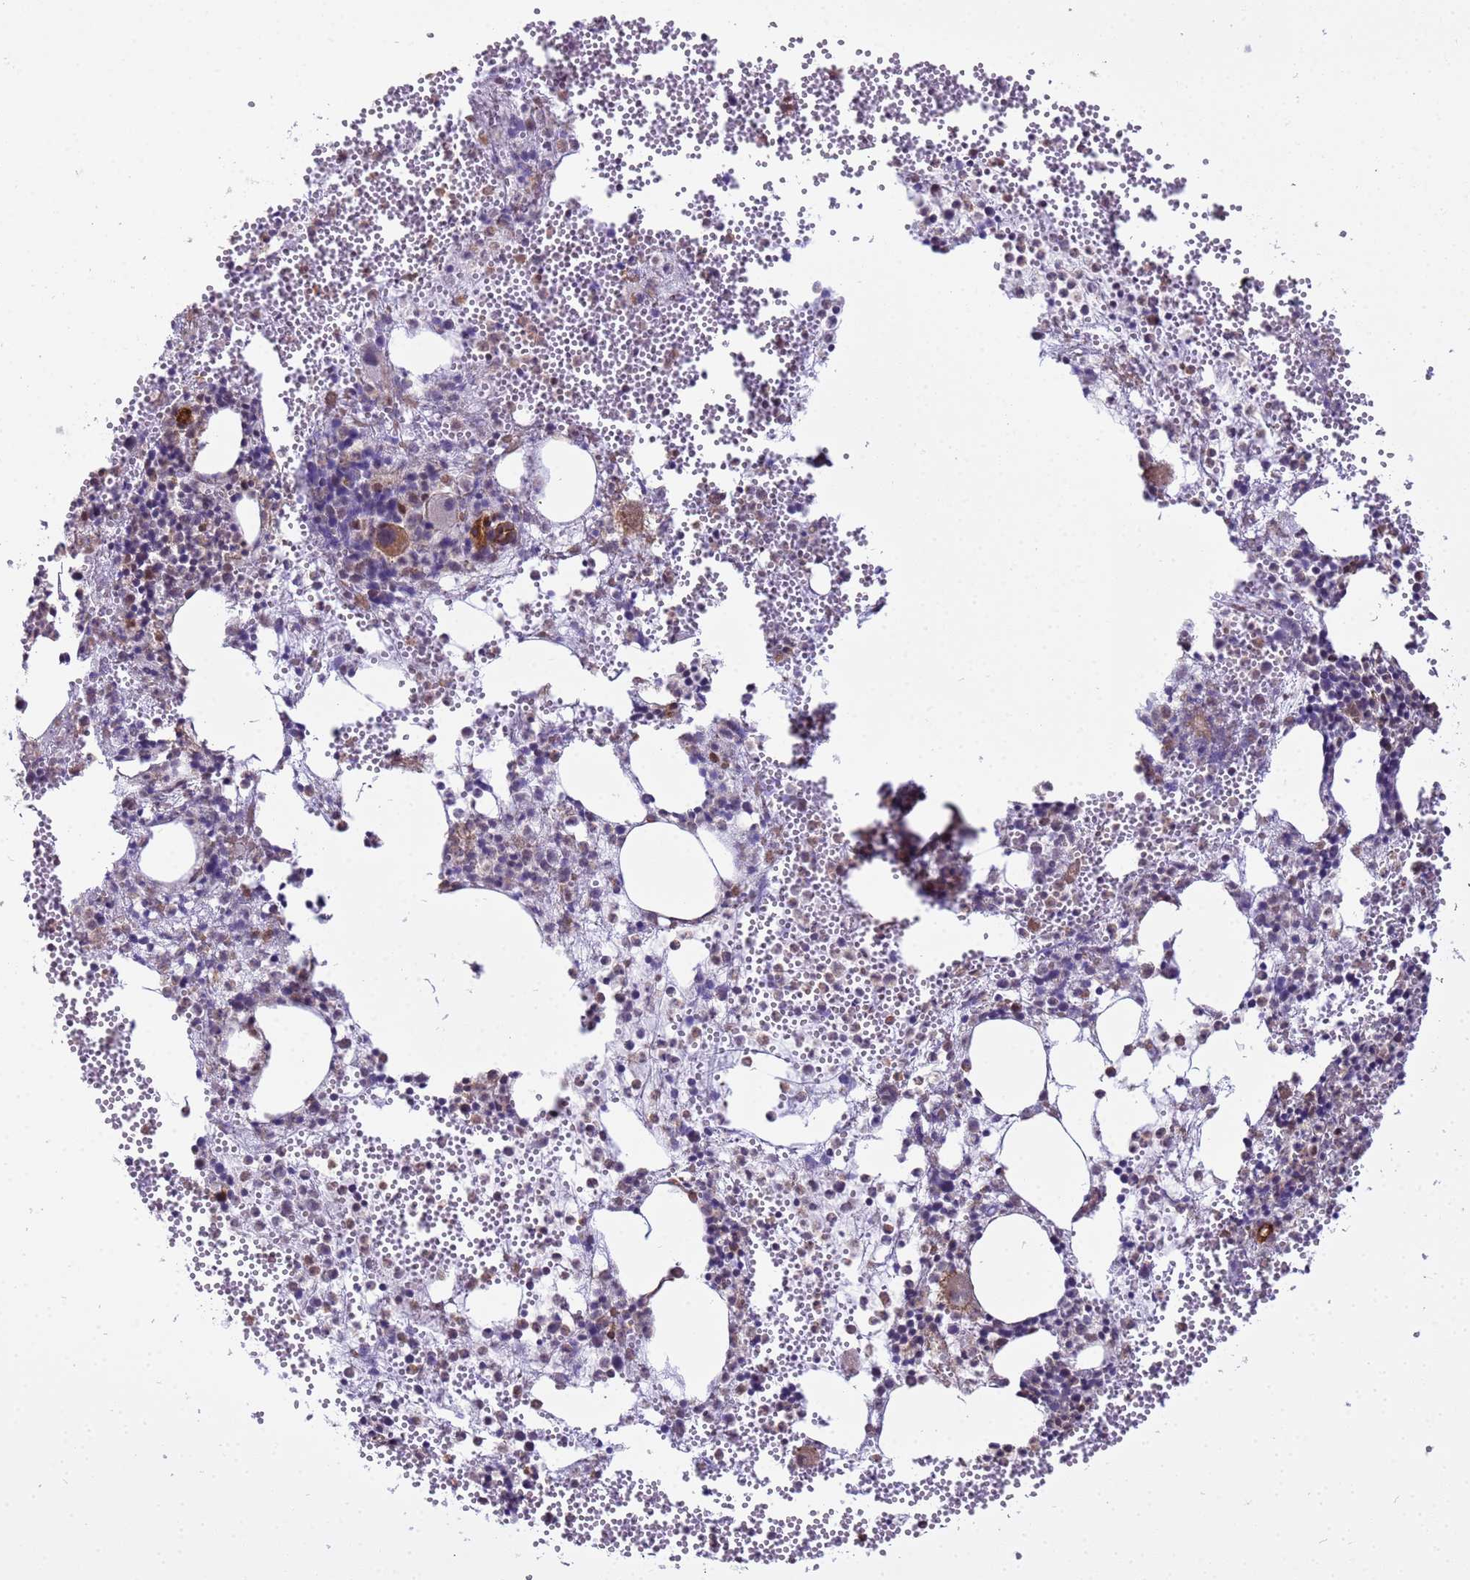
{"staining": {"intensity": "moderate", "quantity": "<25%", "location": "cytoplasmic/membranous"}, "tissue": "bone marrow", "cell_type": "Hematopoietic cells", "image_type": "normal", "snomed": [{"axis": "morphology", "description": "Normal tissue, NOS"}, {"axis": "topography", "description": "Bone marrow"}], "caption": "An immunohistochemistry micrograph of normal tissue is shown. Protein staining in brown shows moderate cytoplasmic/membranous positivity in bone marrow within hematopoietic cells. (Brightfield microscopy of DAB IHC at high magnification).", "gene": "ITGB4", "patient": {"sex": "female", "age": 77}}